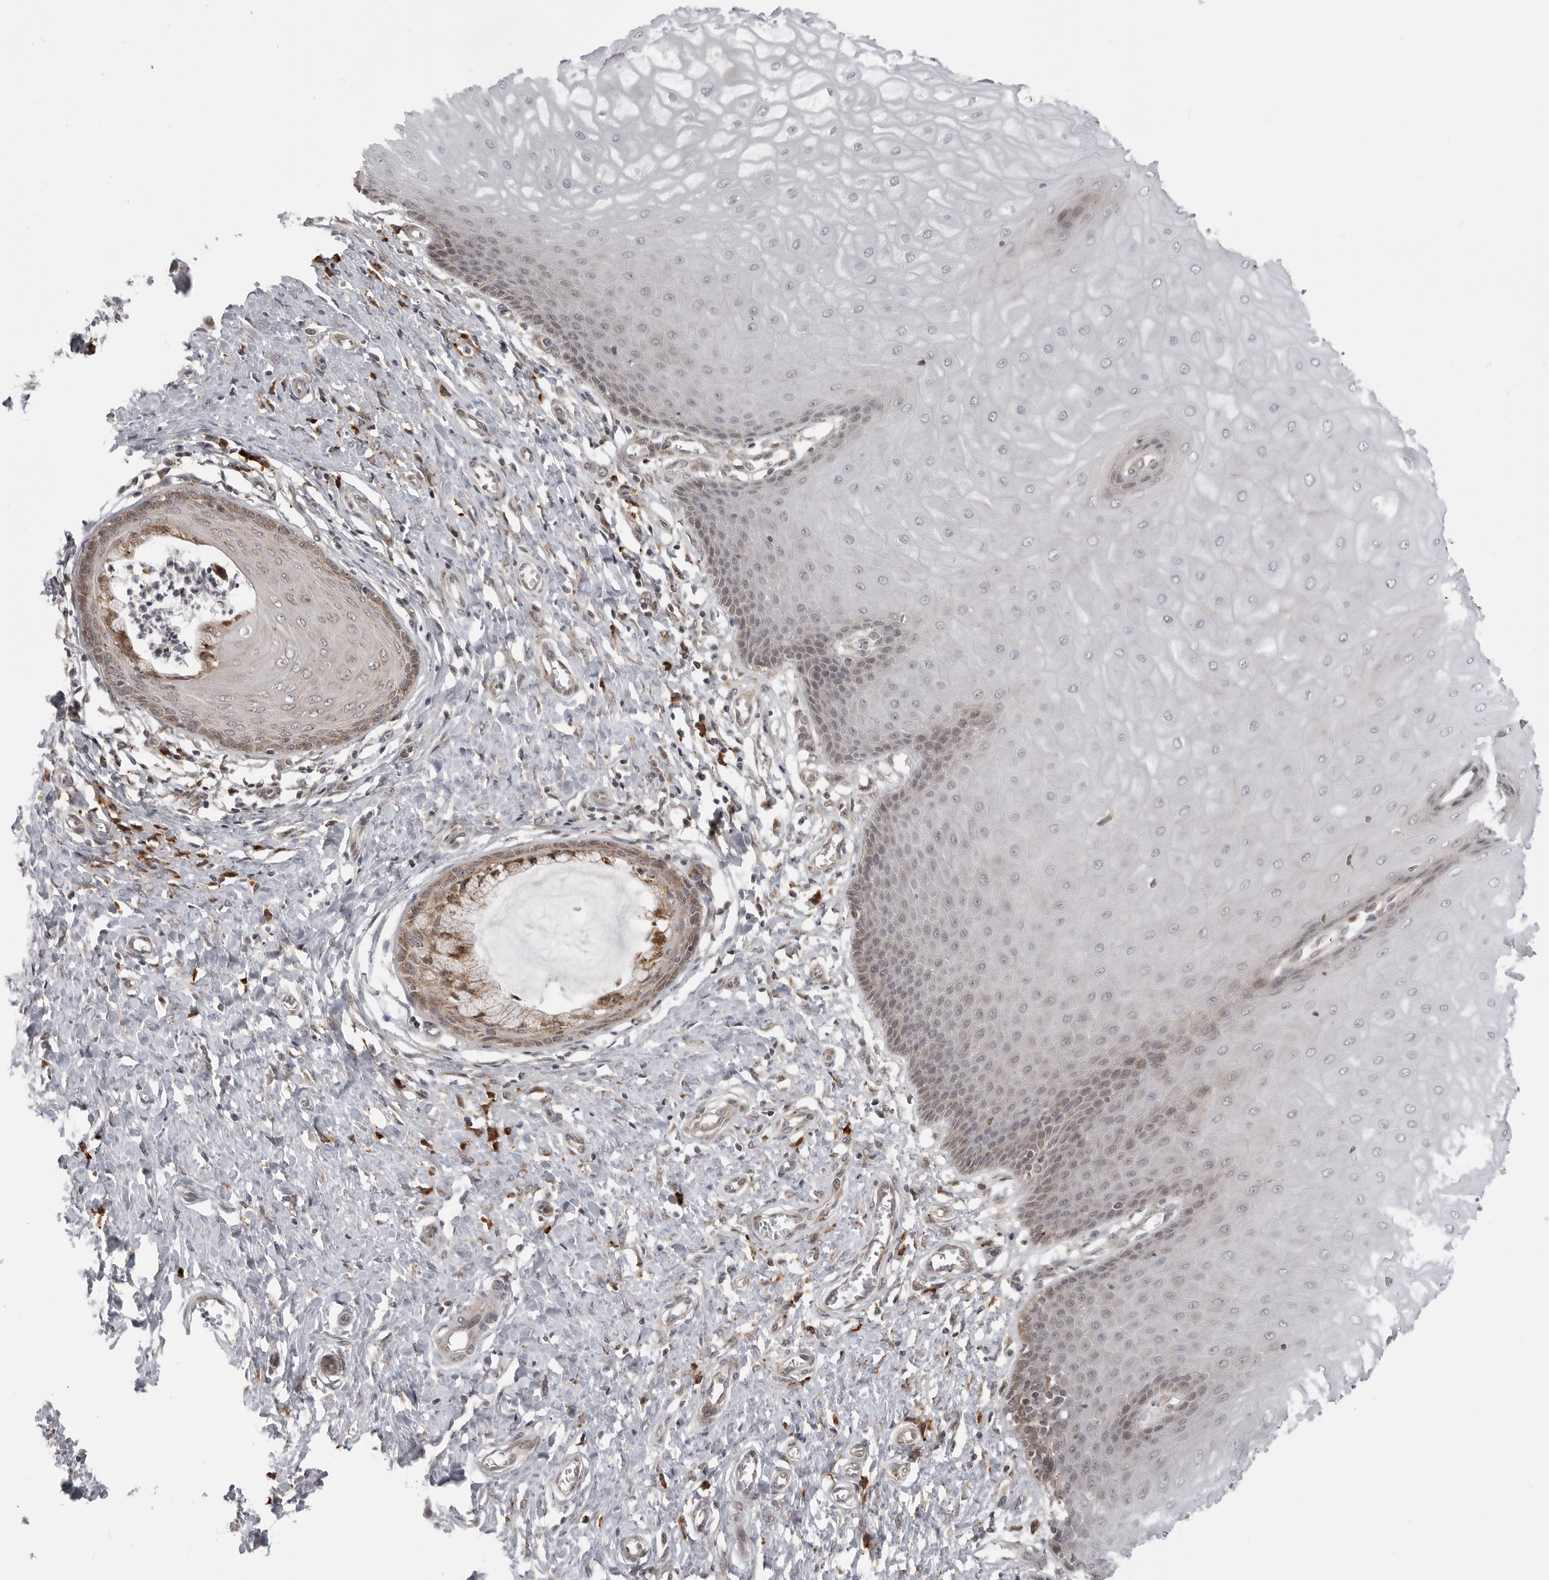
{"staining": {"intensity": "moderate", "quantity": ">75%", "location": "cytoplasmic/membranous"}, "tissue": "cervix", "cell_type": "Glandular cells", "image_type": "normal", "snomed": [{"axis": "morphology", "description": "Normal tissue, NOS"}, {"axis": "topography", "description": "Cervix"}], "caption": "Protein staining reveals moderate cytoplasmic/membranous expression in about >75% of glandular cells in benign cervix. The protein is stained brown, and the nuclei are stained in blue (DAB (3,3'-diaminobenzidine) IHC with brightfield microscopy, high magnification).", "gene": "CEP295NL", "patient": {"sex": "female", "age": 55}}